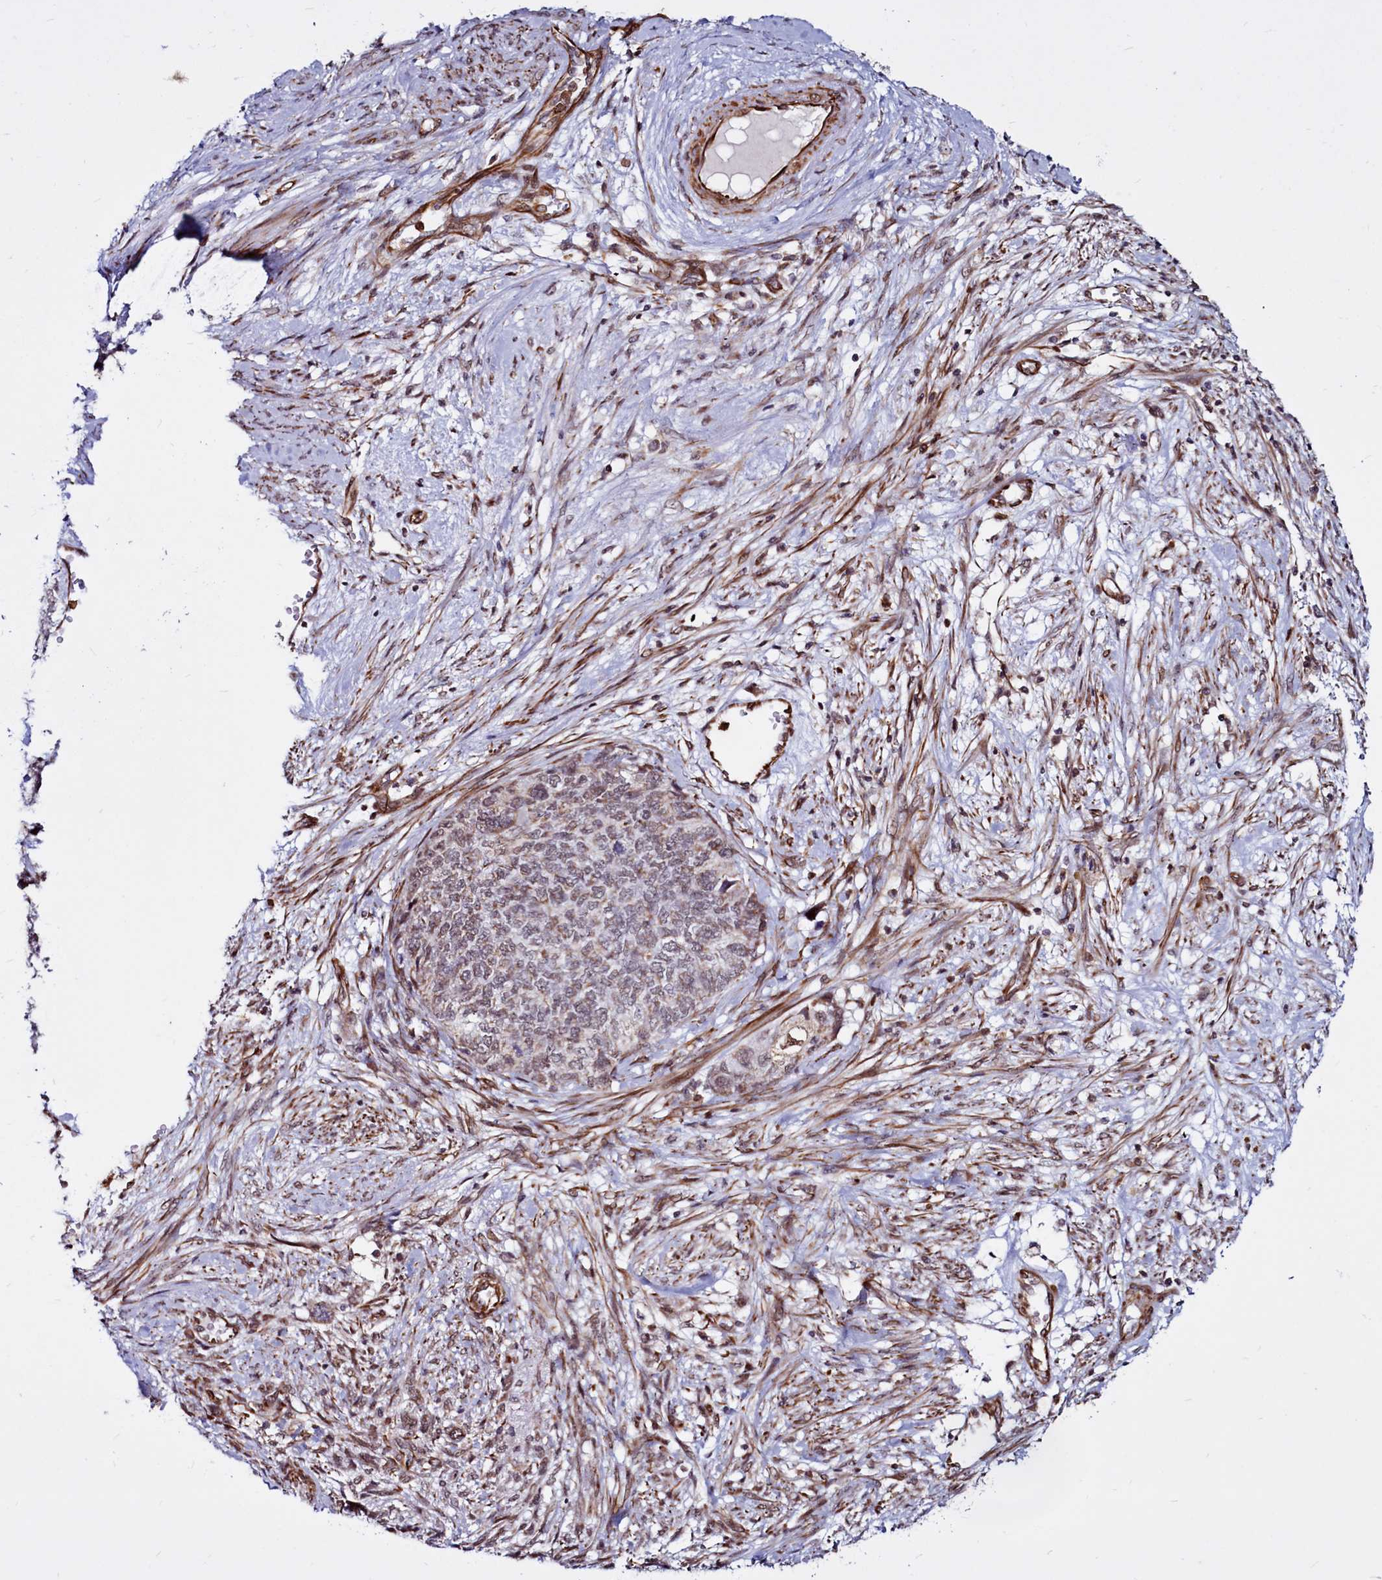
{"staining": {"intensity": "weak", "quantity": "<25%", "location": "cytoplasmic/membranous"}, "tissue": "cervical cancer", "cell_type": "Tumor cells", "image_type": "cancer", "snomed": [{"axis": "morphology", "description": "Squamous cell carcinoma, NOS"}, {"axis": "topography", "description": "Cervix"}], "caption": "Cervical cancer was stained to show a protein in brown. There is no significant positivity in tumor cells.", "gene": "CLK3", "patient": {"sex": "female", "age": 63}}